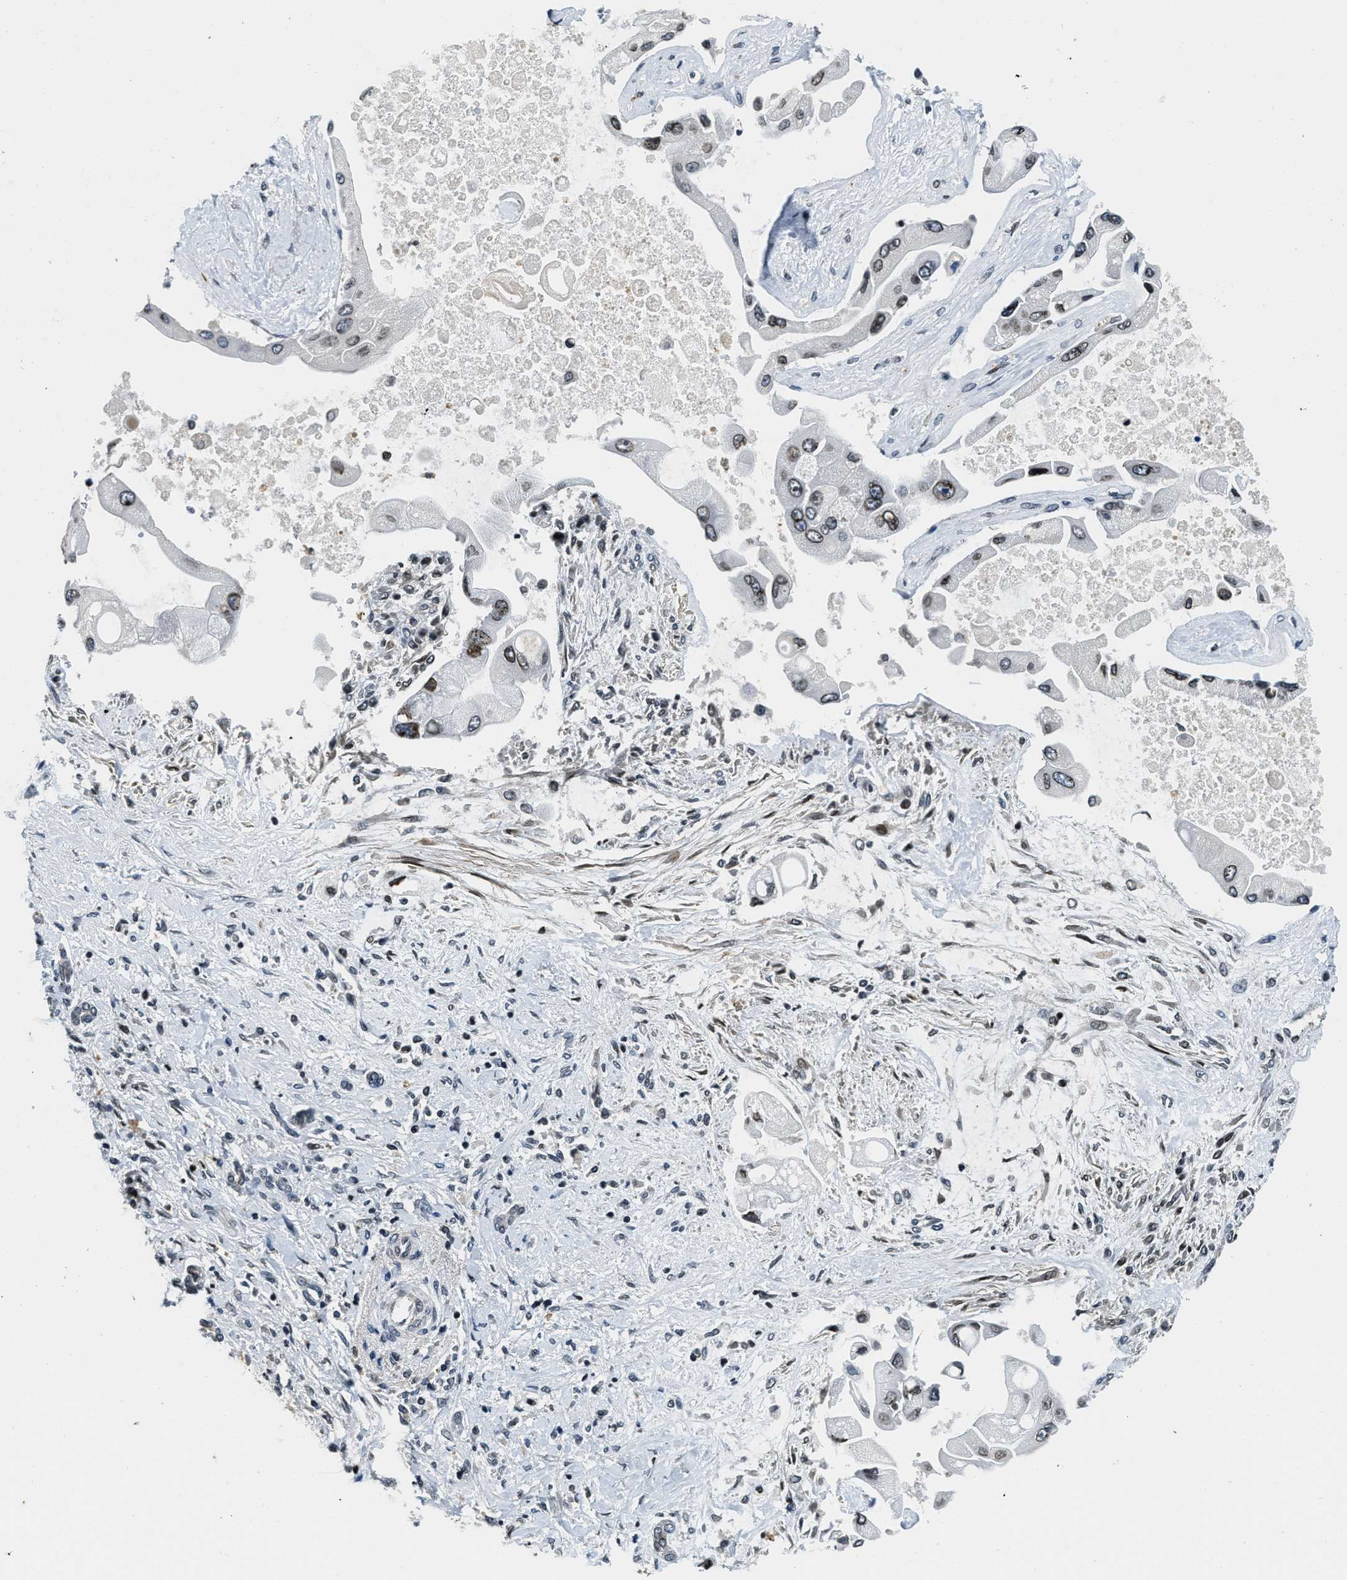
{"staining": {"intensity": "moderate", "quantity": ">75%", "location": "nuclear"}, "tissue": "liver cancer", "cell_type": "Tumor cells", "image_type": "cancer", "snomed": [{"axis": "morphology", "description": "Cholangiocarcinoma"}, {"axis": "topography", "description": "Liver"}], "caption": "Immunohistochemistry image of liver cholangiocarcinoma stained for a protein (brown), which demonstrates medium levels of moderate nuclear staining in about >75% of tumor cells.", "gene": "ZC3HC1", "patient": {"sex": "male", "age": 50}}